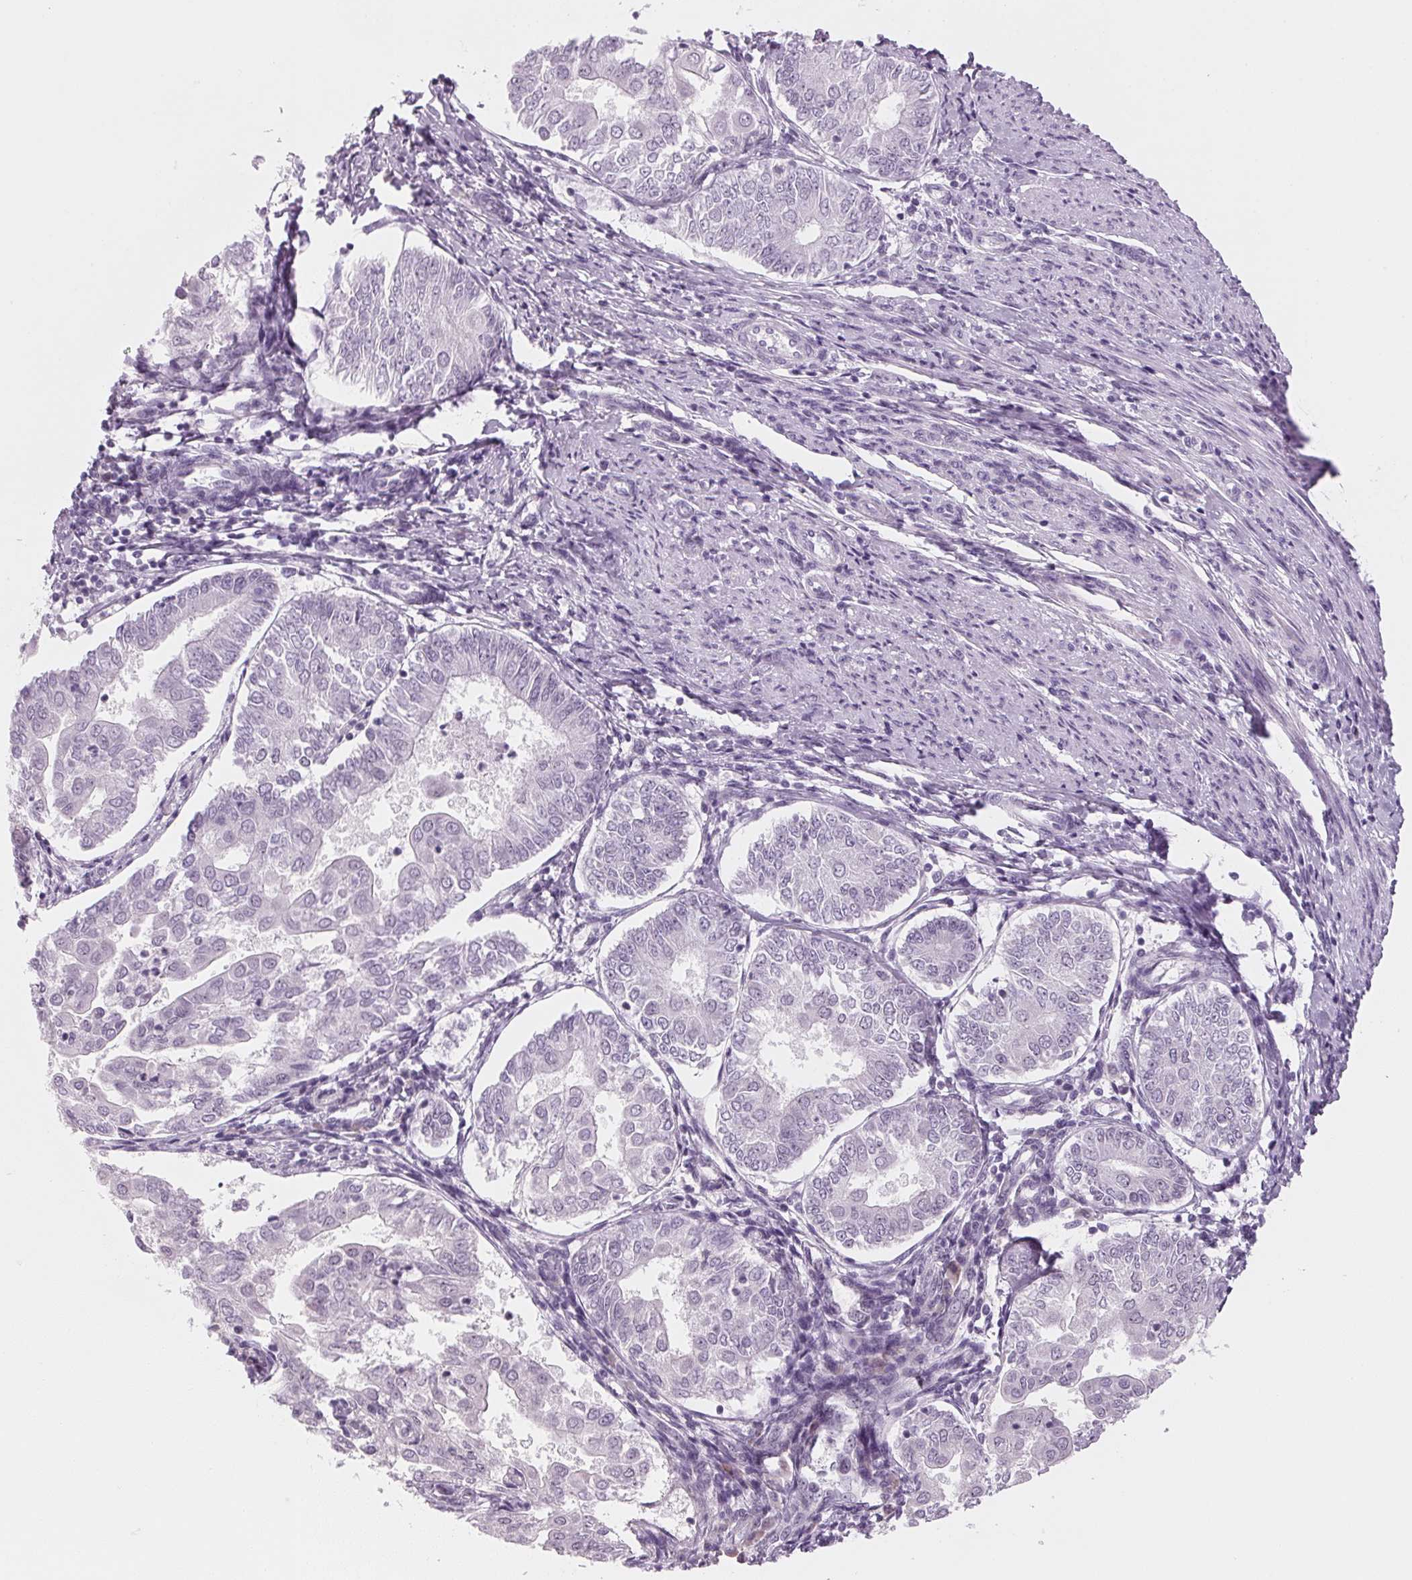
{"staining": {"intensity": "negative", "quantity": "none", "location": "none"}, "tissue": "endometrial cancer", "cell_type": "Tumor cells", "image_type": "cancer", "snomed": [{"axis": "morphology", "description": "Adenocarcinoma, NOS"}, {"axis": "topography", "description": "Endometrium"}], "caption": "Immunohistochemistry (IHC) of human endometrial cancer (adenocarcinoma) demonstrates no positivity in tumor cells. Brightfield microscopy of immunohistochemistry stained with DAB (3,3'-diaminobenzidine) (brown) and hematoxylin (blue), captured at high magnification.", "gene": "DNTTIP2", "patient": {"sex": "female", "age": 68}}